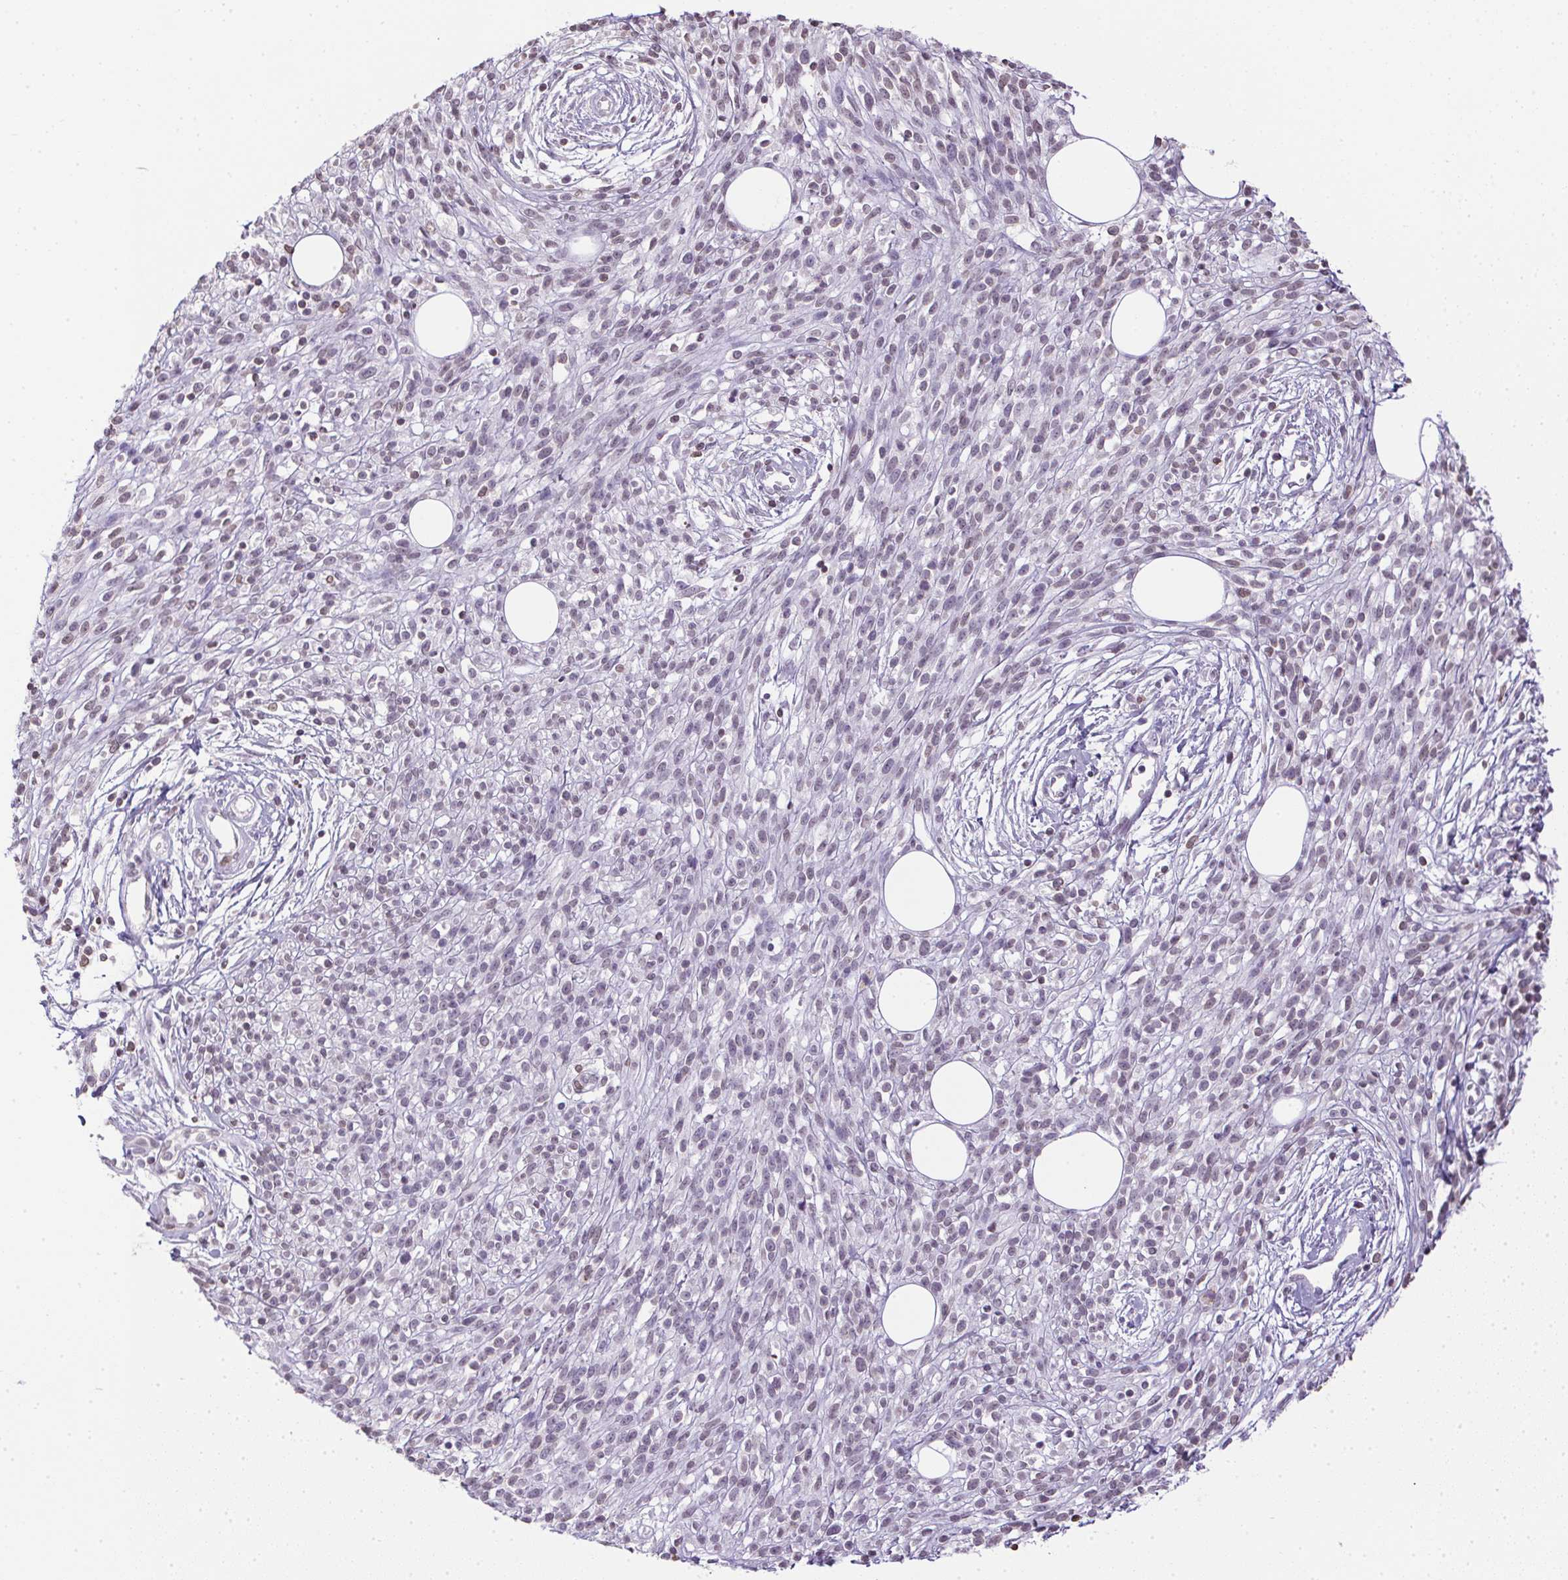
{"staining": {"intensity": "negative", "quantity": "none", "location": "none"}, "tissue": "melanoma", "cell_type": "Tumor cells", "image_type": "cancer", "snomed": [{"axis": "morphology", "description": "Malignant melanoma, NOS"}, {"axis": "topography", "description": "Skin"}, {"axis": "topography", "description": "Skin of trunk"}], "caption": "An IHC image of melanoma is shown. There is no staining in tumor cells of melanoma.", "gene": "PRL", "patient": {"sex": "male", "age": 74}}